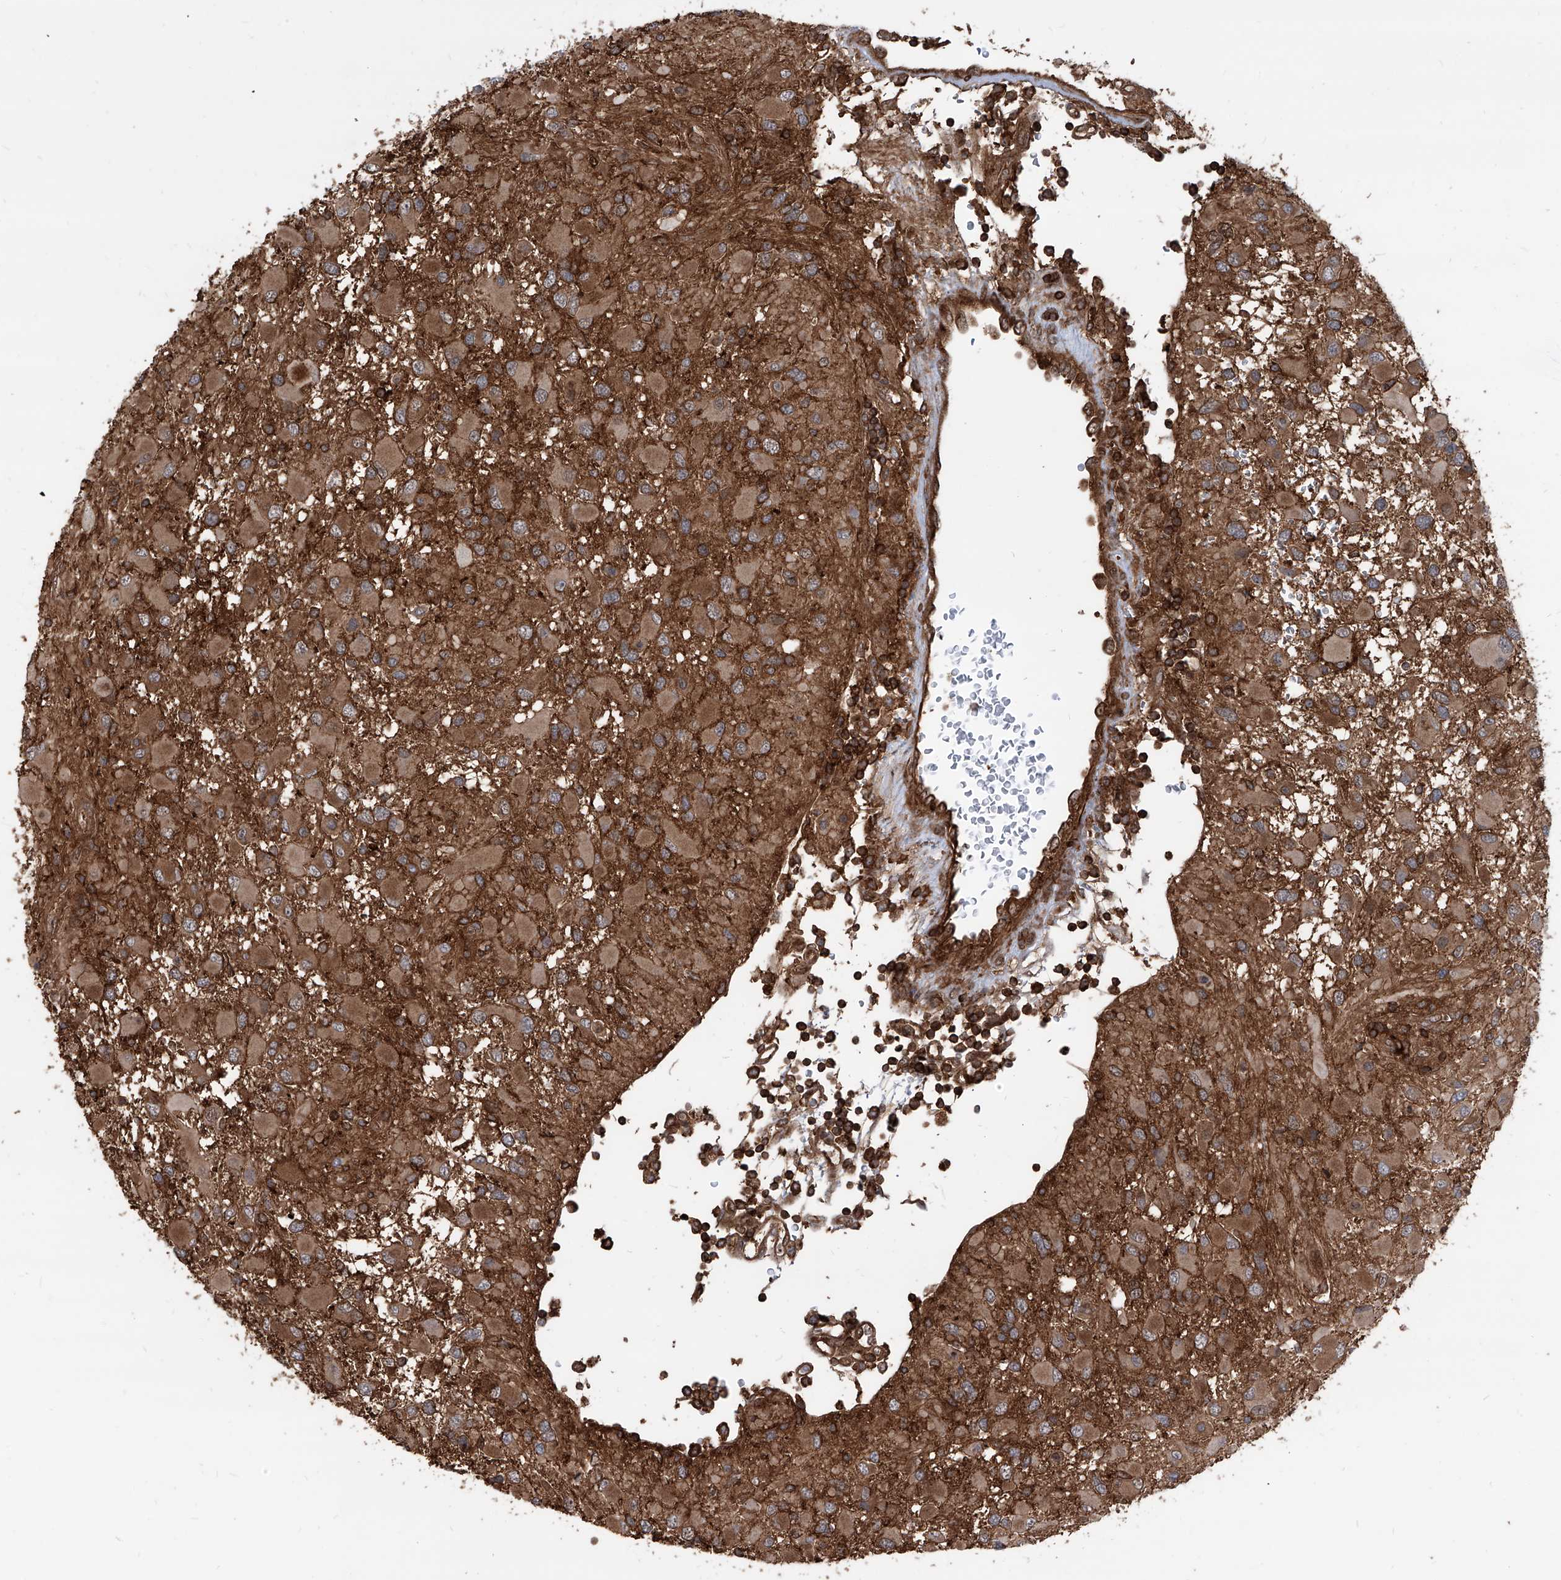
{"staining": {"intensity": "moderate", "quantity": ">75%", "location": "cytoplasmic/membranous"}, "tissue": "glioma", "cell_type": "Tumor cells", "image_type": "cancer", "snomed": [{"axis": "morphology", "description": "Glioma, malignant, High grade"}, {"axis": "topography", "description": "Brain"}], "caption": "The photomicrograph exhibits staining of high-grade glioma (malignant), revealing moderate cytoplasmic/membranous protein positivity (brown color) within tumor cells.", "gene": "MAGED2", "patient": {"sex": "male", "age": 53}}